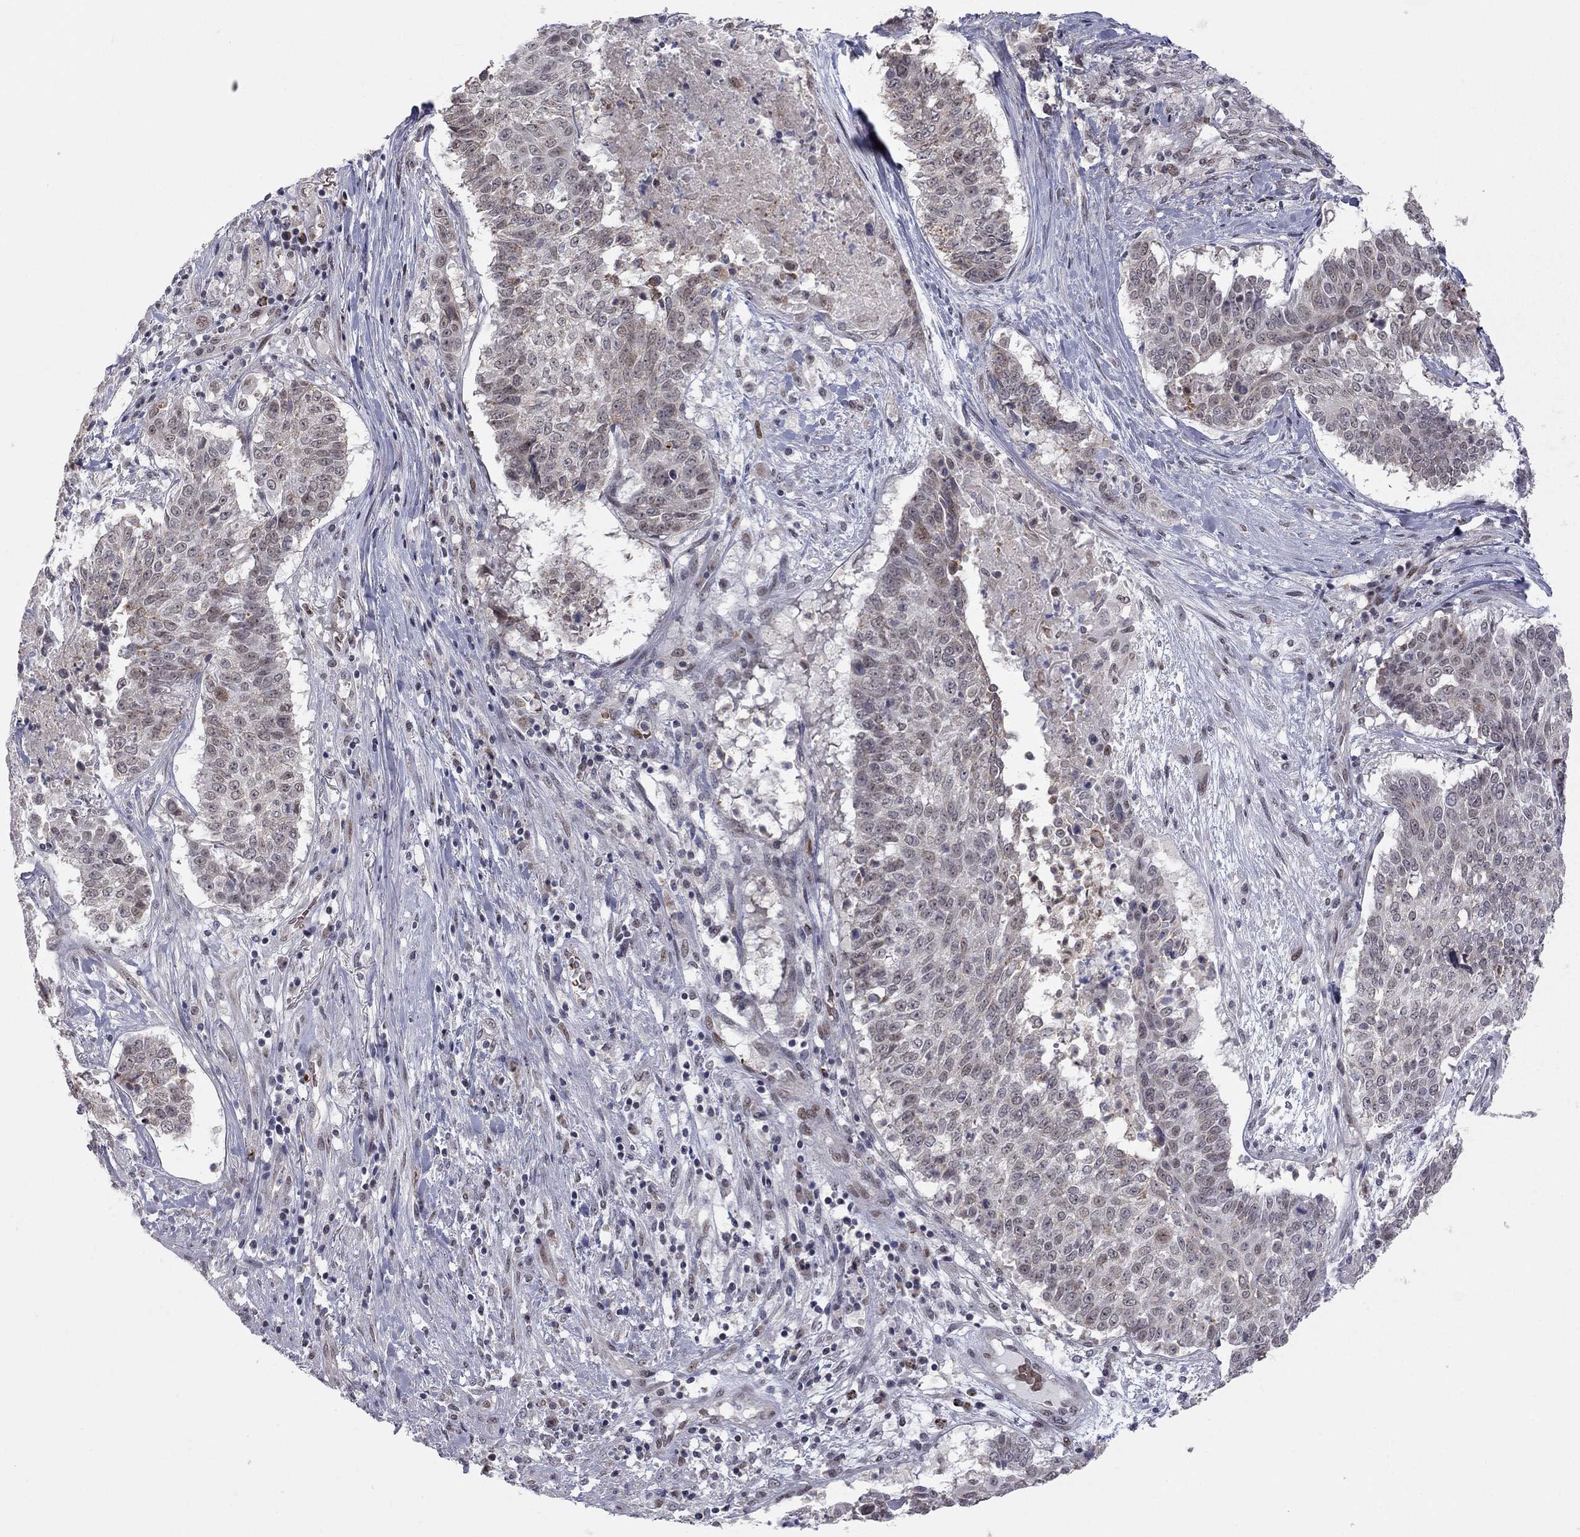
{"staining": {"intensity": "moderate", "quantity": "<25%", "location": "cytoplasmic/membranous,nuclear"}, "tissue": "lung cancer", "cell_type": "Tumor cells", "image_type": "cancer", "snomed": [{"axis": "morphology", "description": "Squamous cell carcinoma, NOS"}, {"axis": "topography", "description": "Lung"}], "caption": "Tumor cells reveal moderate cytoplasmic/membranous and nuclear expression in about <25% of cells in squamous cell carcinoma (lung).", "gene": "MC3R", "patient": {"sex": "male", "age": 64}}